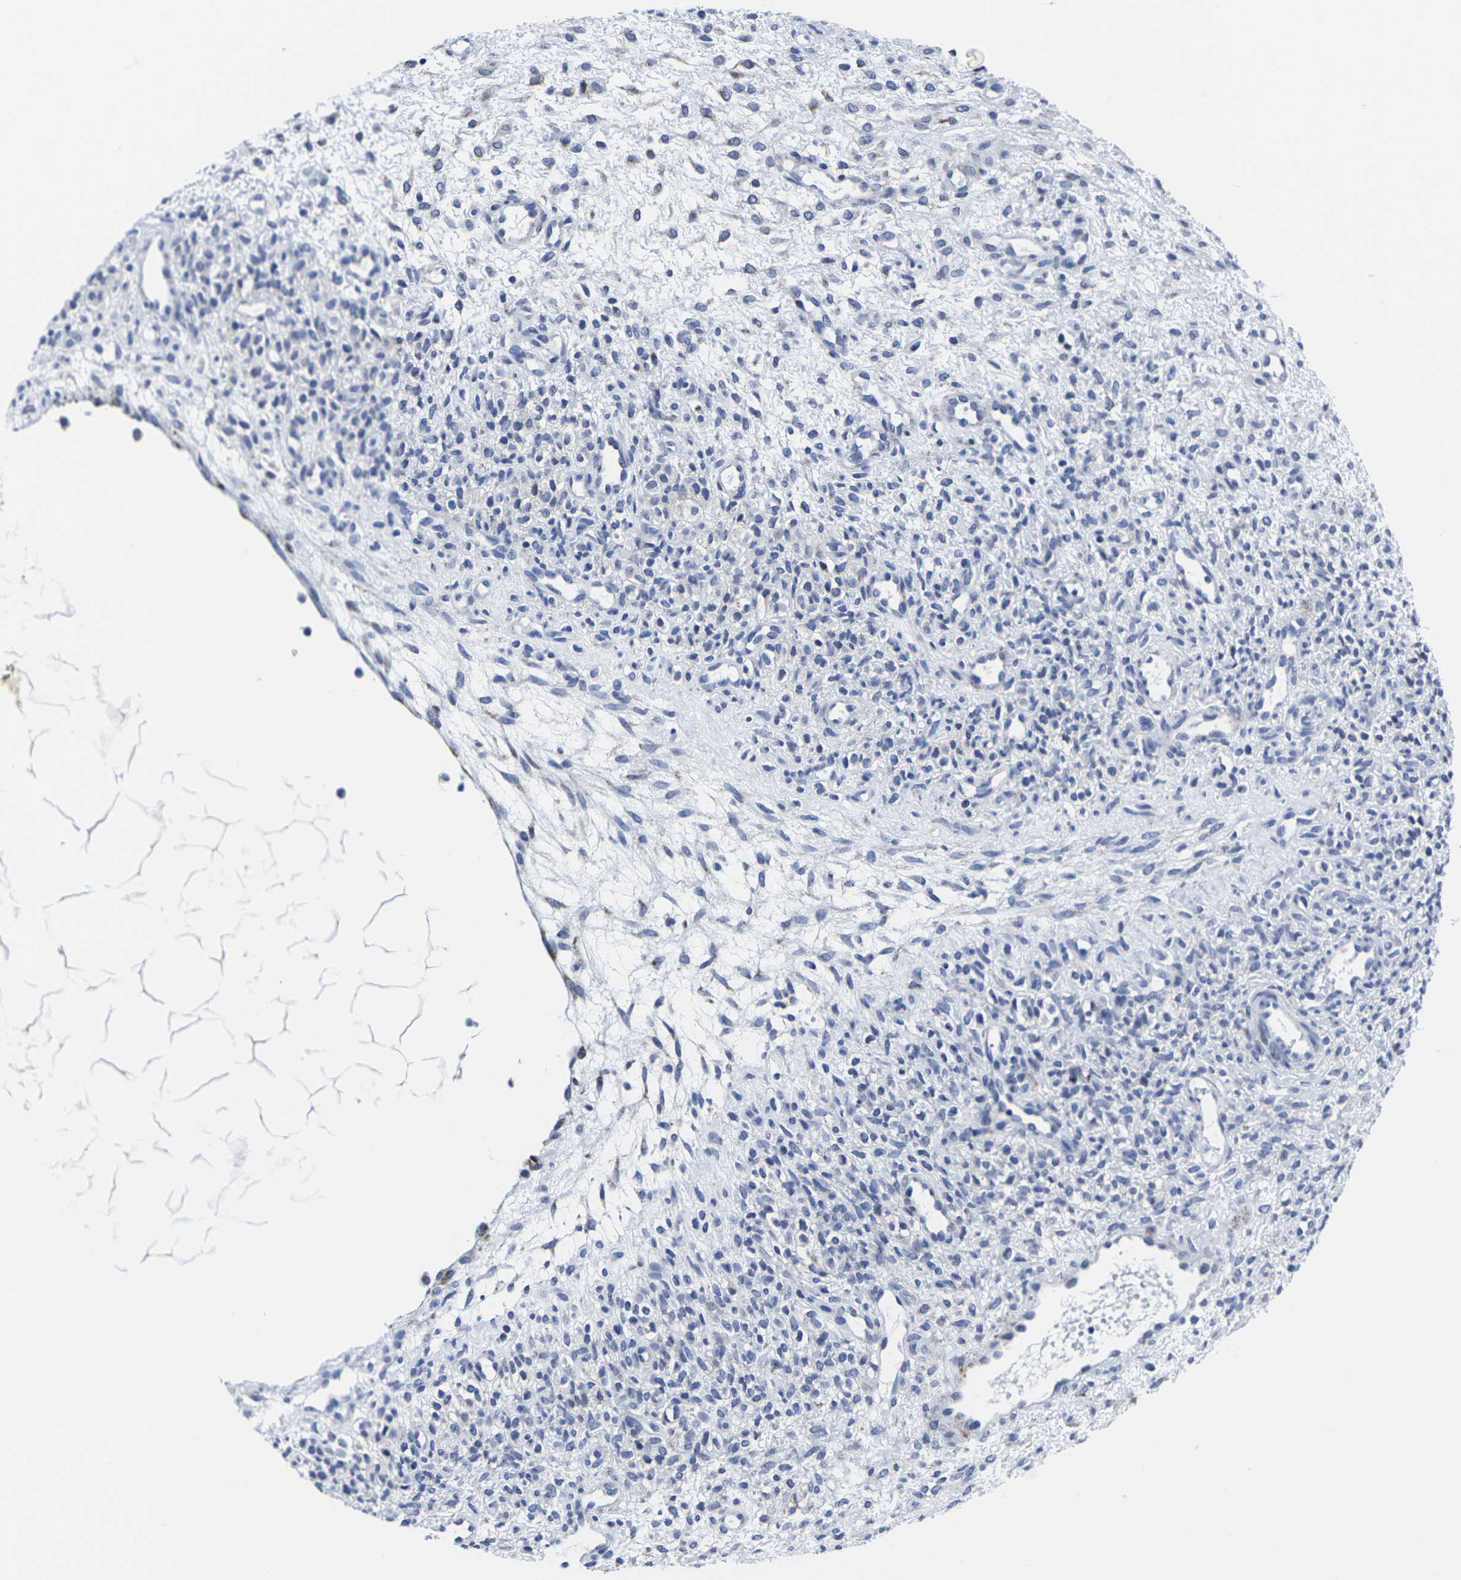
{"staining": {"intensity": "negative", "quantity": "none", "location": "none"}, "tissue": "ovary", "cell_type": "Ovarian stroma cells", "image_type": "normal", "snomed": [{"axis": "morphology", "description": "Normal tissue, NOS"}, {"axis": "morphology", "description": "Cyst, NOS"}, {"axis": "topography", "description": "Ovary"}], "caption": "High magnification brightfield microscopy of normal ovary stained with DAB (3,3'-diaminobenzidine) (brown) and counterstained with hematoxylin (blue): ovarian stroma cells show no significant staining. (DAB immunohistochemistry visualized using brightfield microscopy, high magnification).", "gene": "RPN1", "patient": {"sex": "female", "age": 18}}